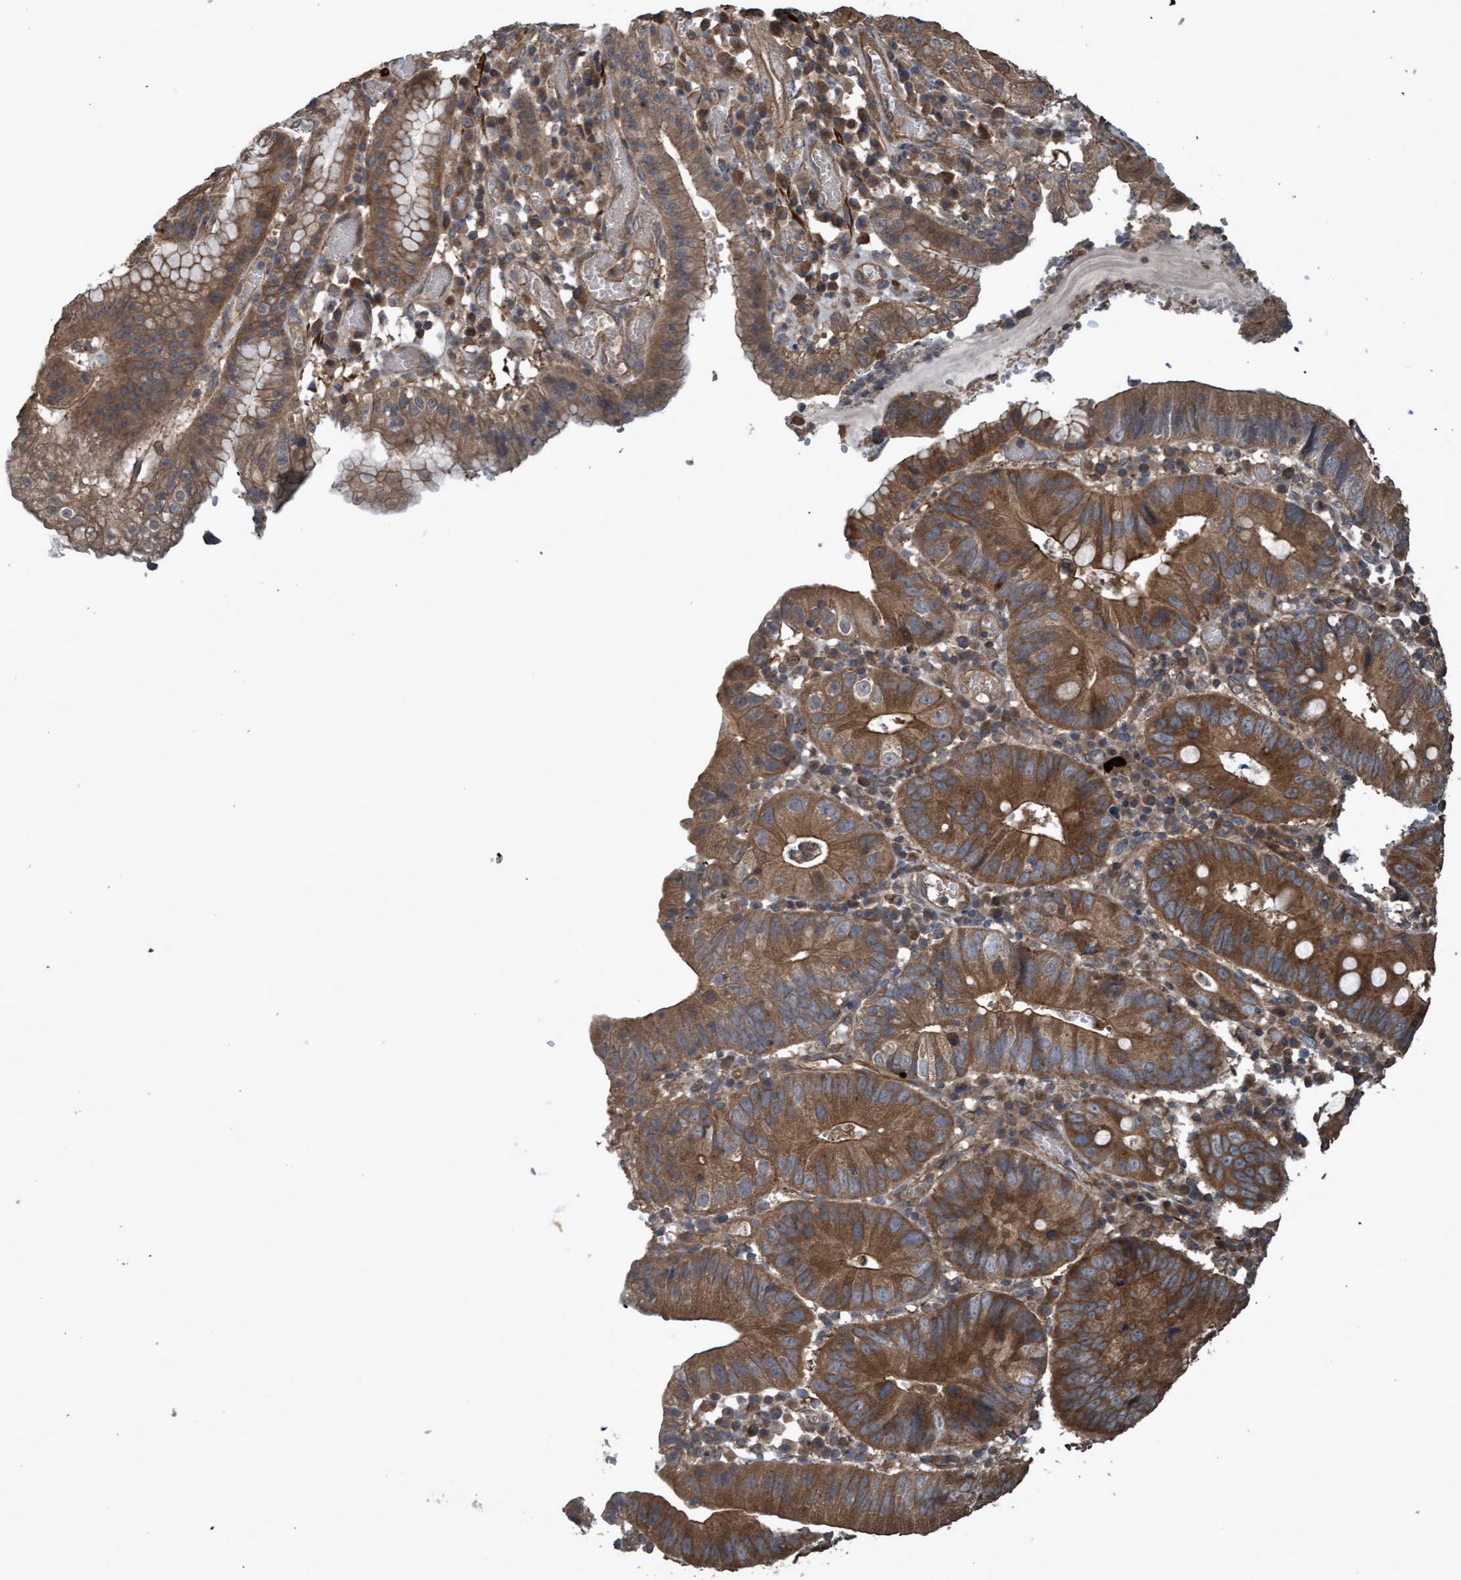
{"staining": {"intensity": "moderate", "quantity": ">75%", "location": "cytoplasmic/membranous"}, "tissue": "stomach cancer", "cell_type": "Tumor cells", "image_type": "cancer", "snomed": [{"axis": "morphology", "description": "Adenocarcinoma, NOS"}, {"axis": "topography", "description": "Stomach"}], "caption": "This image shows immunohistochemistry staining of human adenocarcinoma (stomach), with medium moderate cytoplasmic/membranous positivity in approximately >75% of tumor cells.", "gene": "GGT6", "patient": {"sex": "male", "age": 59}}